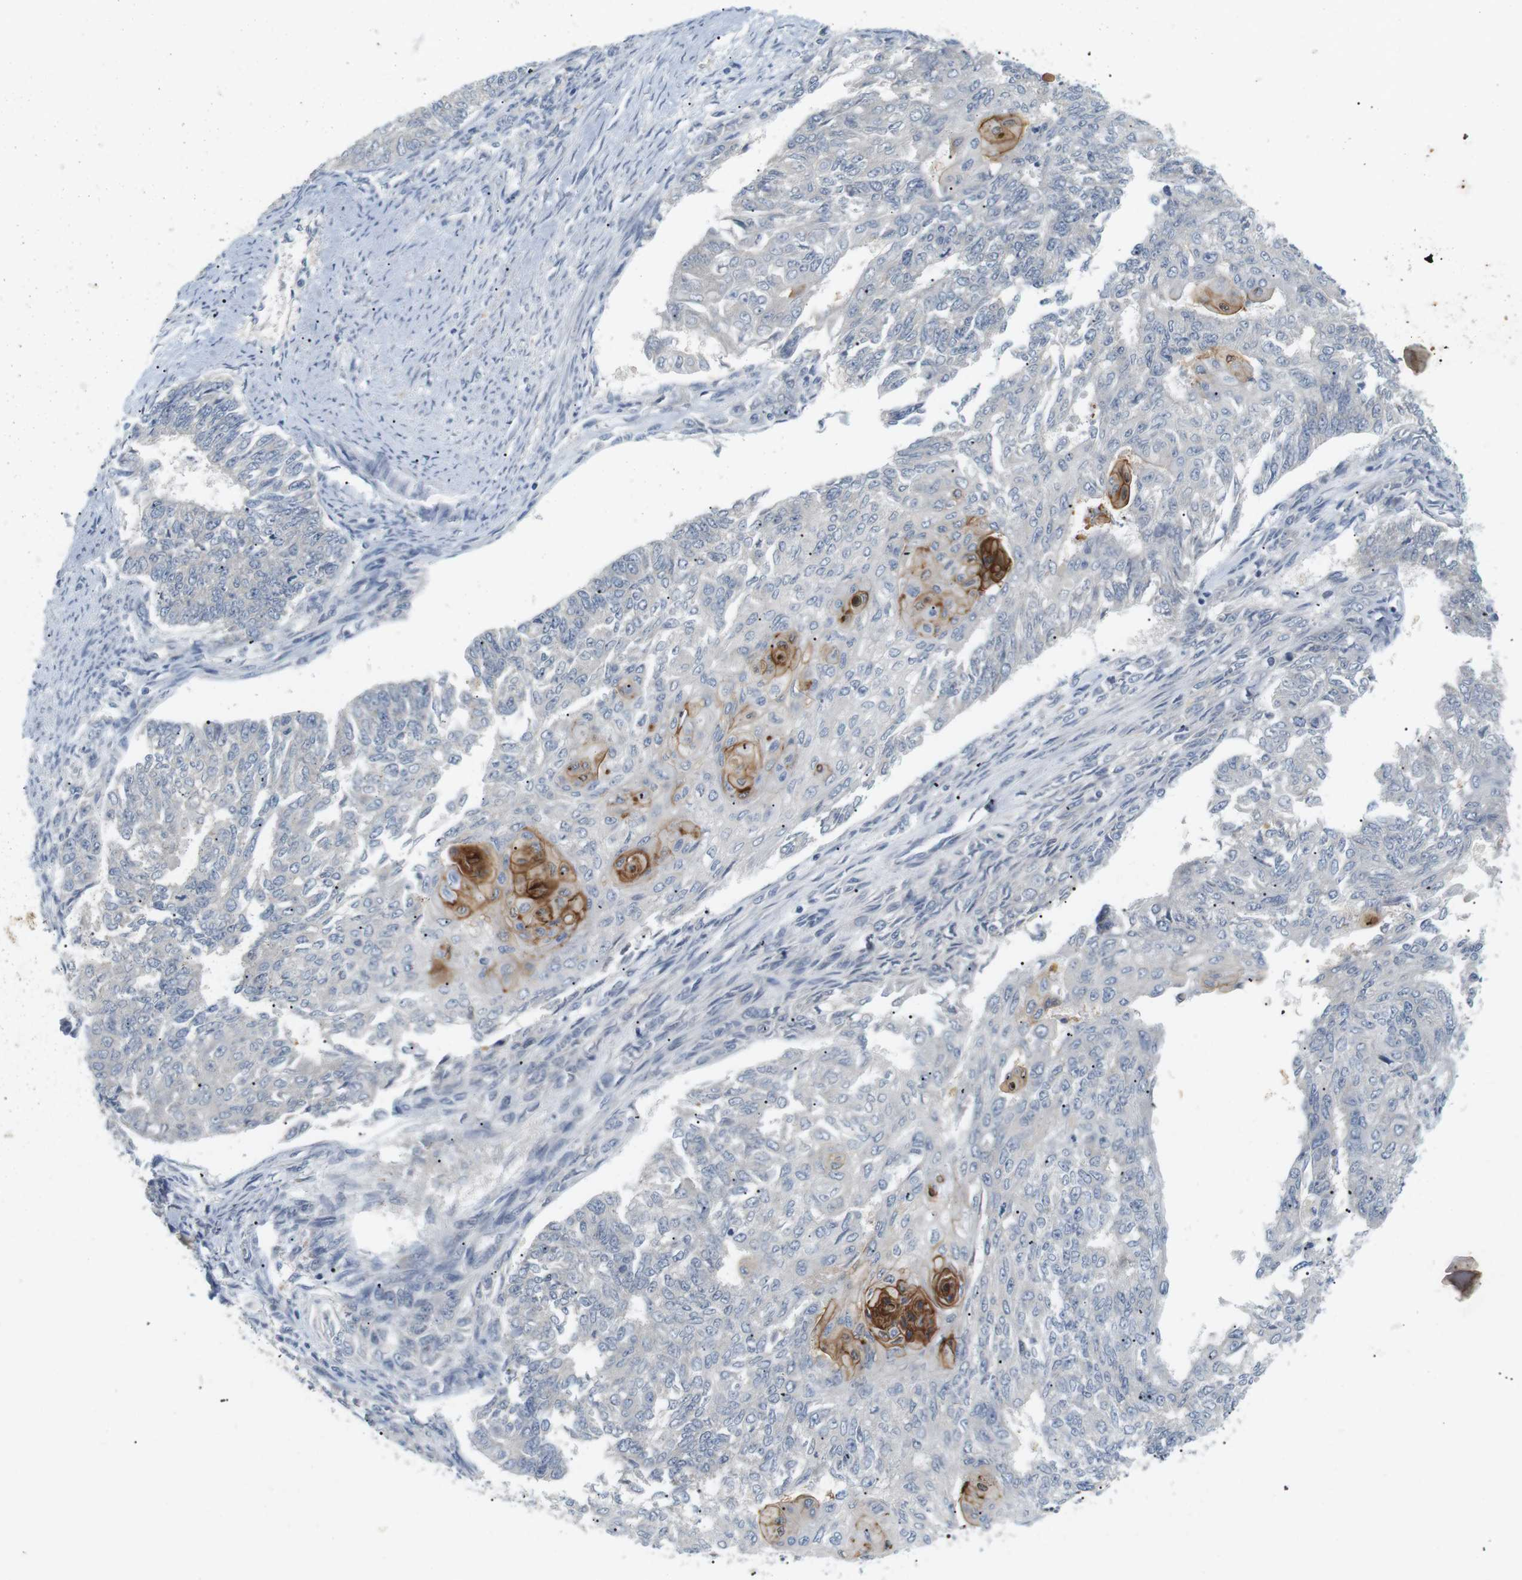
{"staining": {"intensity": "moderate", "quantity": "<25%", "location": "cytoplasmic/membranous"}, "tissue": "endometrial cancer", "cell_type": "Tumor cells", "image_type": "cancer", "snomed": [{"axis": "morphology", "description": "Adenocarcinoma, NOS"}, {"axis": "topography", "description": "Endometrium"}], "caption": "Immunohistochemistry photomicrograph of human adenocarcinoma (endometrial) stained for a protein (brown), which displays low levels of moderate cytoplasmic/membranous expression in about <25% of tumor cells.", "gene": "EVA1C", "patient": {"sex": "female", "age": 32}}